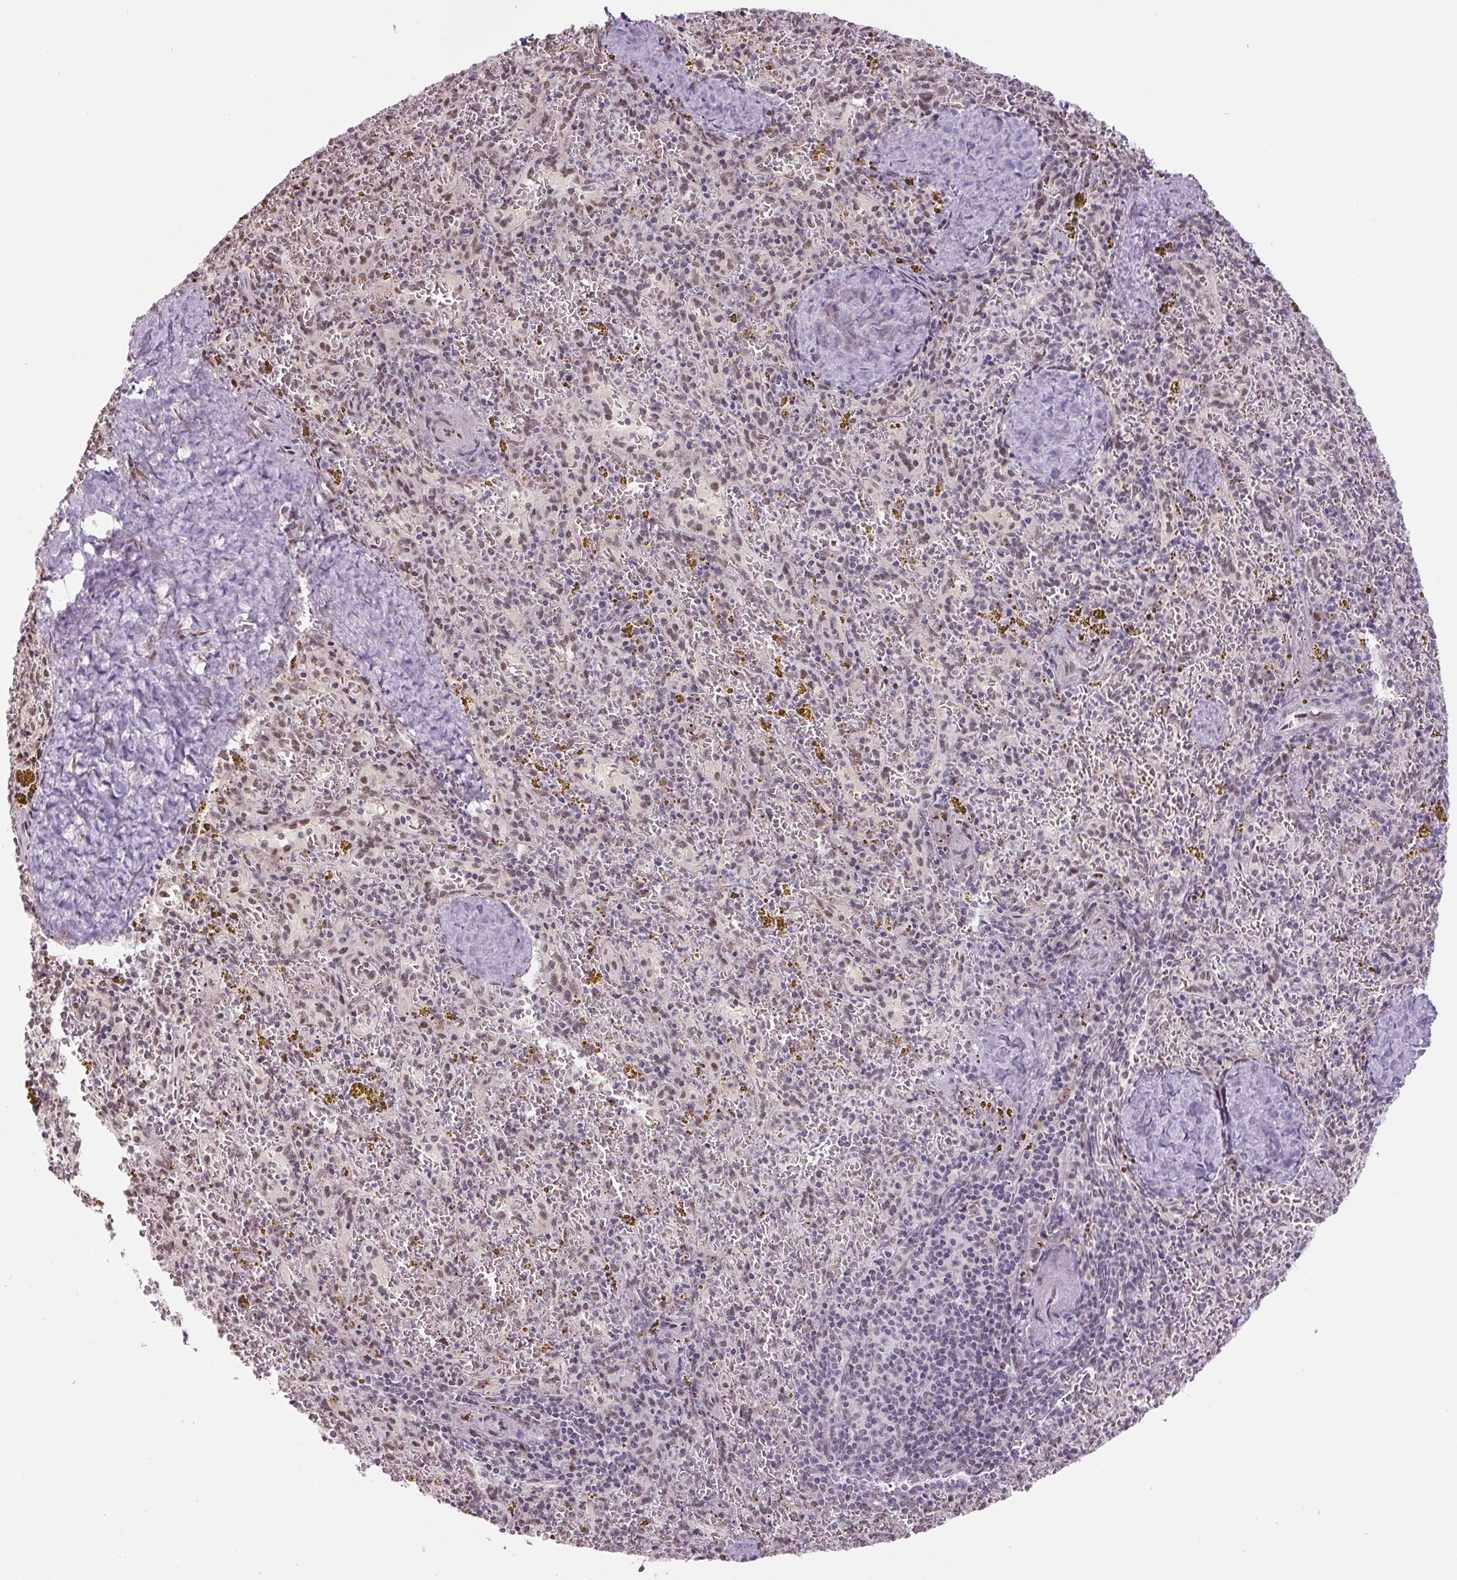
{"staining": {"intensity": "weak", "quantity": "<25%", "location": "nuclear"}, "tissue": "spleen", "cell_type": "Cells in red pulp", "image_type": "normal", "snomed": [{"axis": "morphology", "description": "Normal tissue, NOS"}, {"axis": "topography", "description": "Spleen"}], "caption": "IHC of unremarkable human spleen displays no positivity in cells in red pulp.", "gene": "TCFL5", "patient": {"sex": "male", "age": 57}}